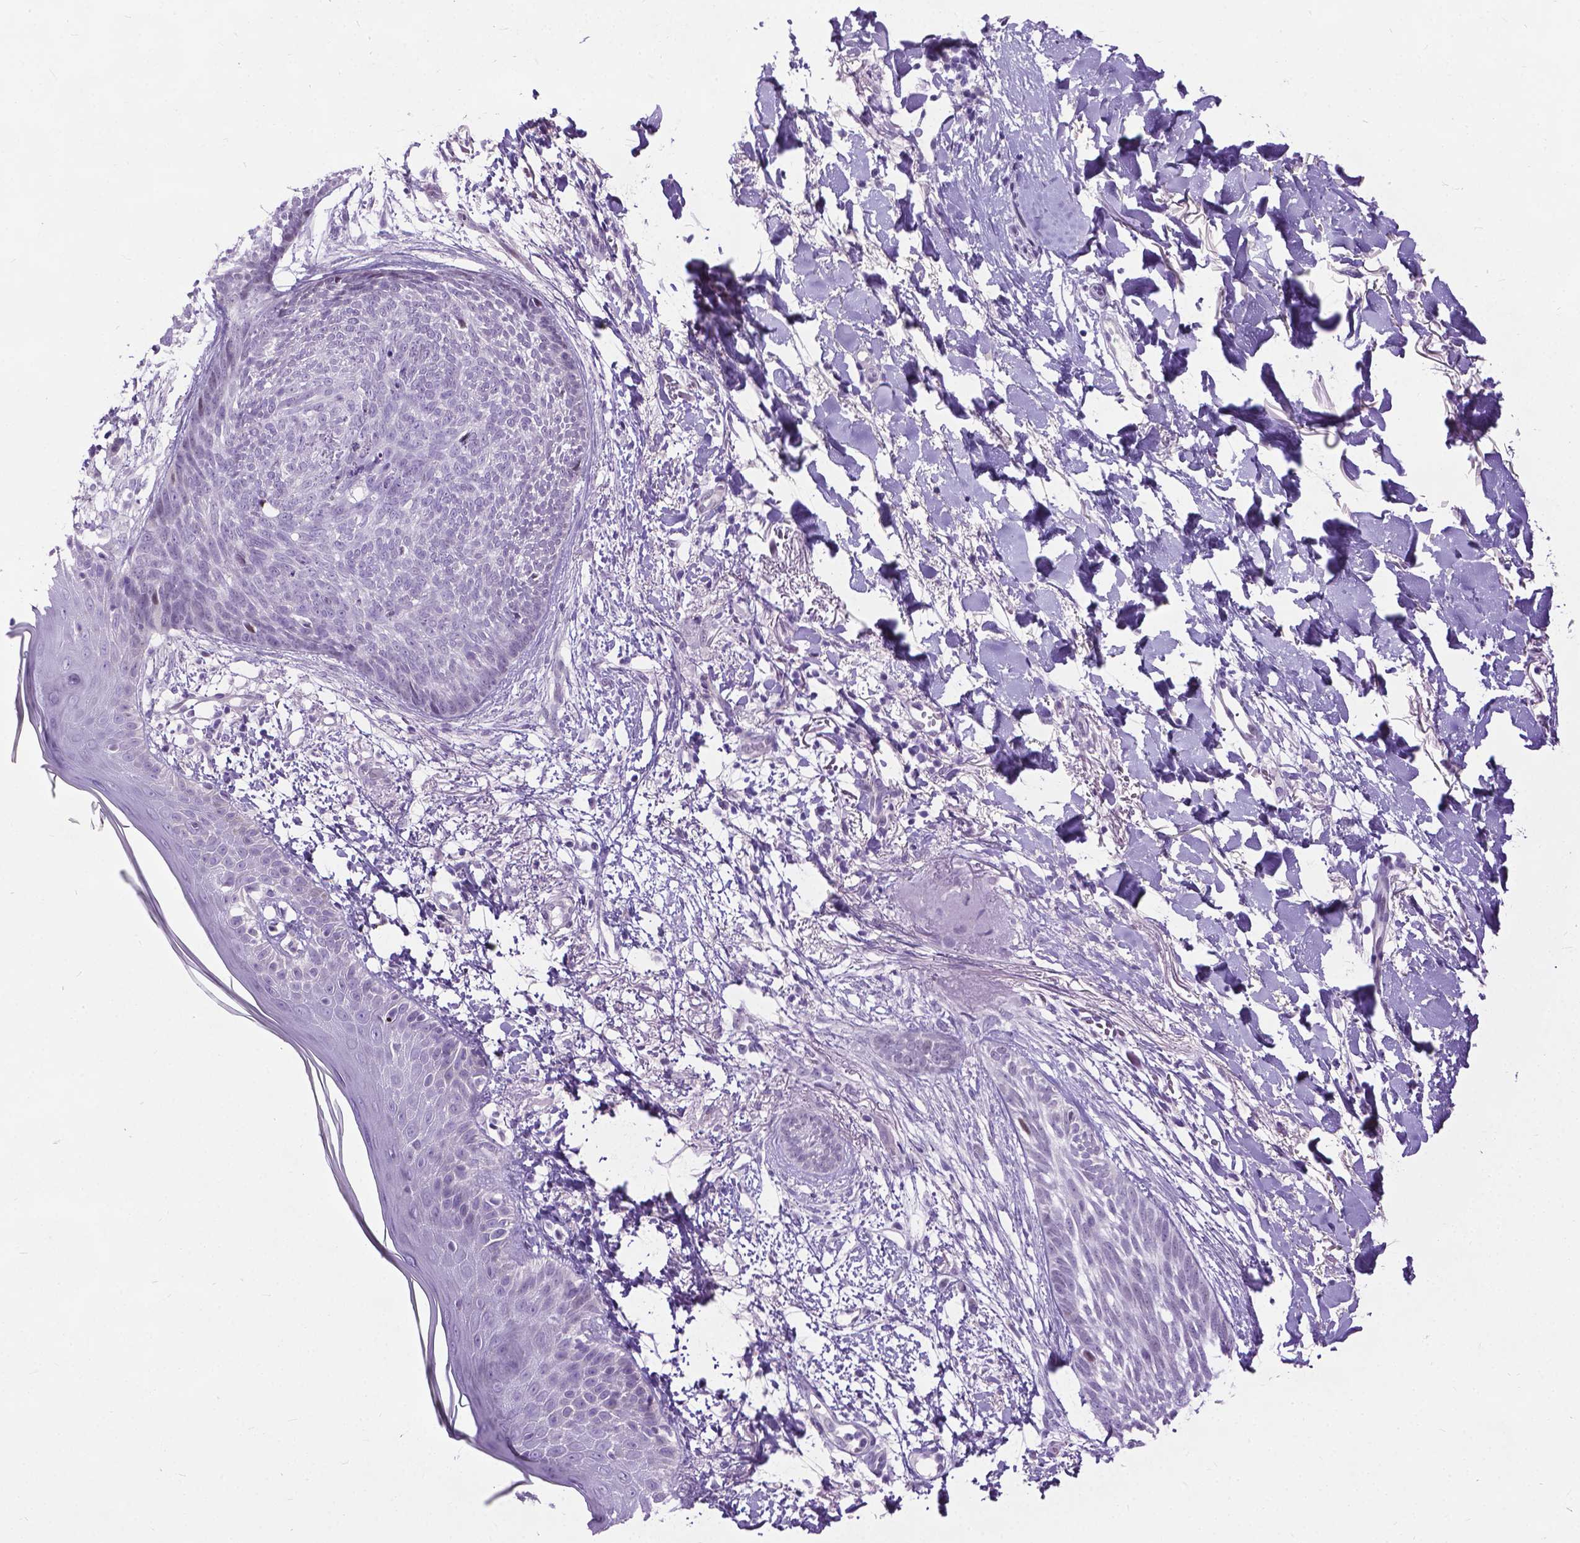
{"staining": {"intensity": "negative", "quantity": "none", "location": "none"}, "tissue": "skin cancer", "cell_type": "Tumor cells", "image_type": "cancer", "snomed": [{"axis": "morphology", "description": "Normal tissue, NOS"}, {"axis": "morphology", "description": "Basal cell carcinoma"}, {"axis": "topography", "description": "Skin"}], "caption": "IHC image of skin basal cell carcinoma stained for a protein (brown), which demonstrates no positivity in tumor cells. (Stains: DAB IHC with hematoxylin counter stain, Microscopy: brightfield microscopy at high magnification).", "gene": "PROB1", "patient": {"sex": "male", "age": 84}}